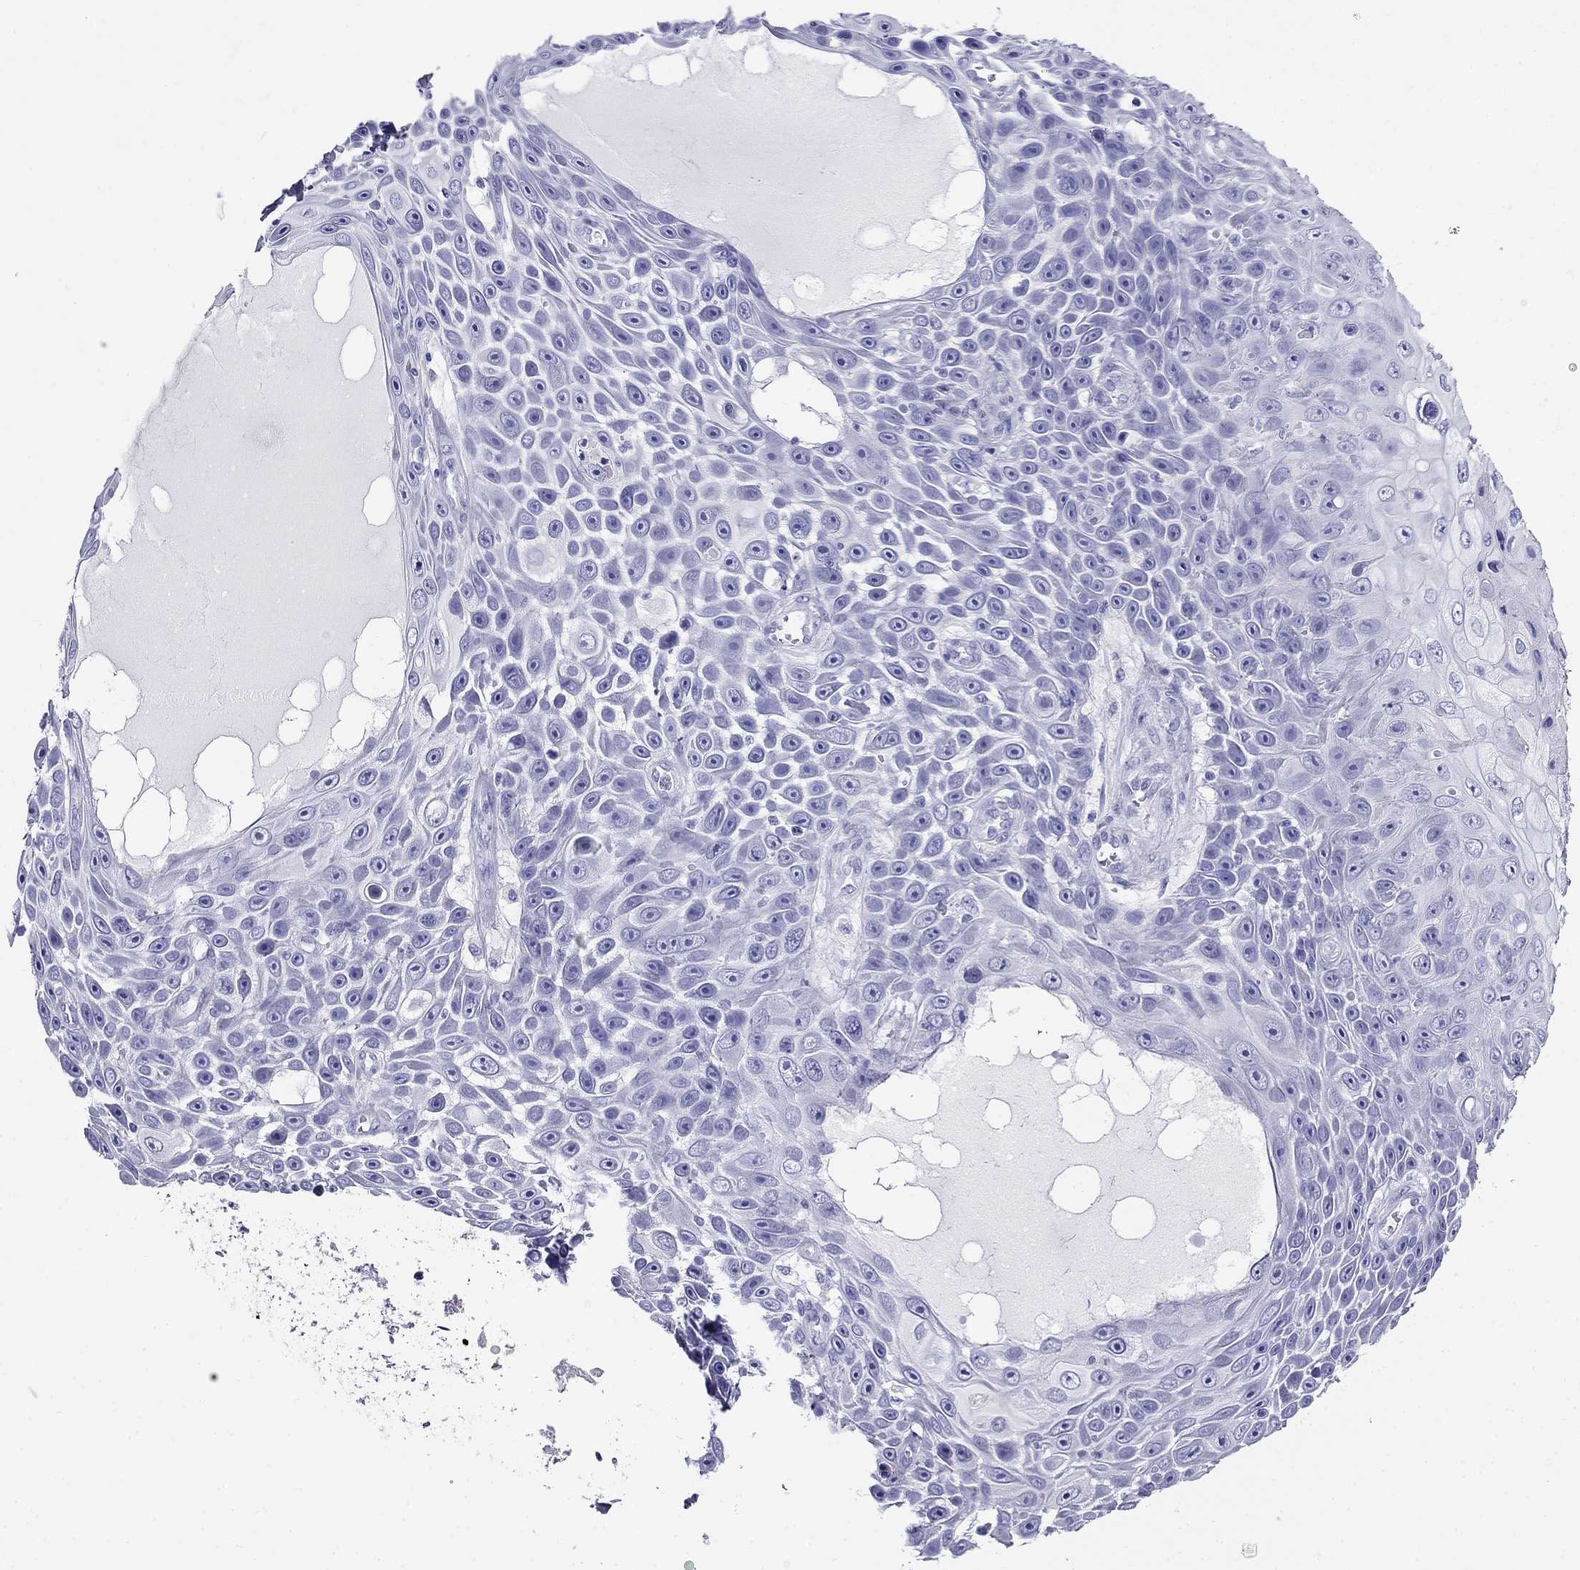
{"staining": {"intensity": "negative", "quantity": "none", "location": "none"}, "tissue": "skin cancer", "cell_type": "Tumor cells", "image_type": "cancer", "snomed": [{"axis": "morphology", "description": "Squamous cell carcinoma, NOS"}, {"axis": "topography", "description": "Skin"}], "caption": "Photomicrograph shows no protein positivity in tumor cells of skin squamous cell carcinoma tissue. (DAB immunohistochemistry (IHC), high magnification).", "gene": "PPP1R36", "patient": {"sex": "male", "age": 82}}